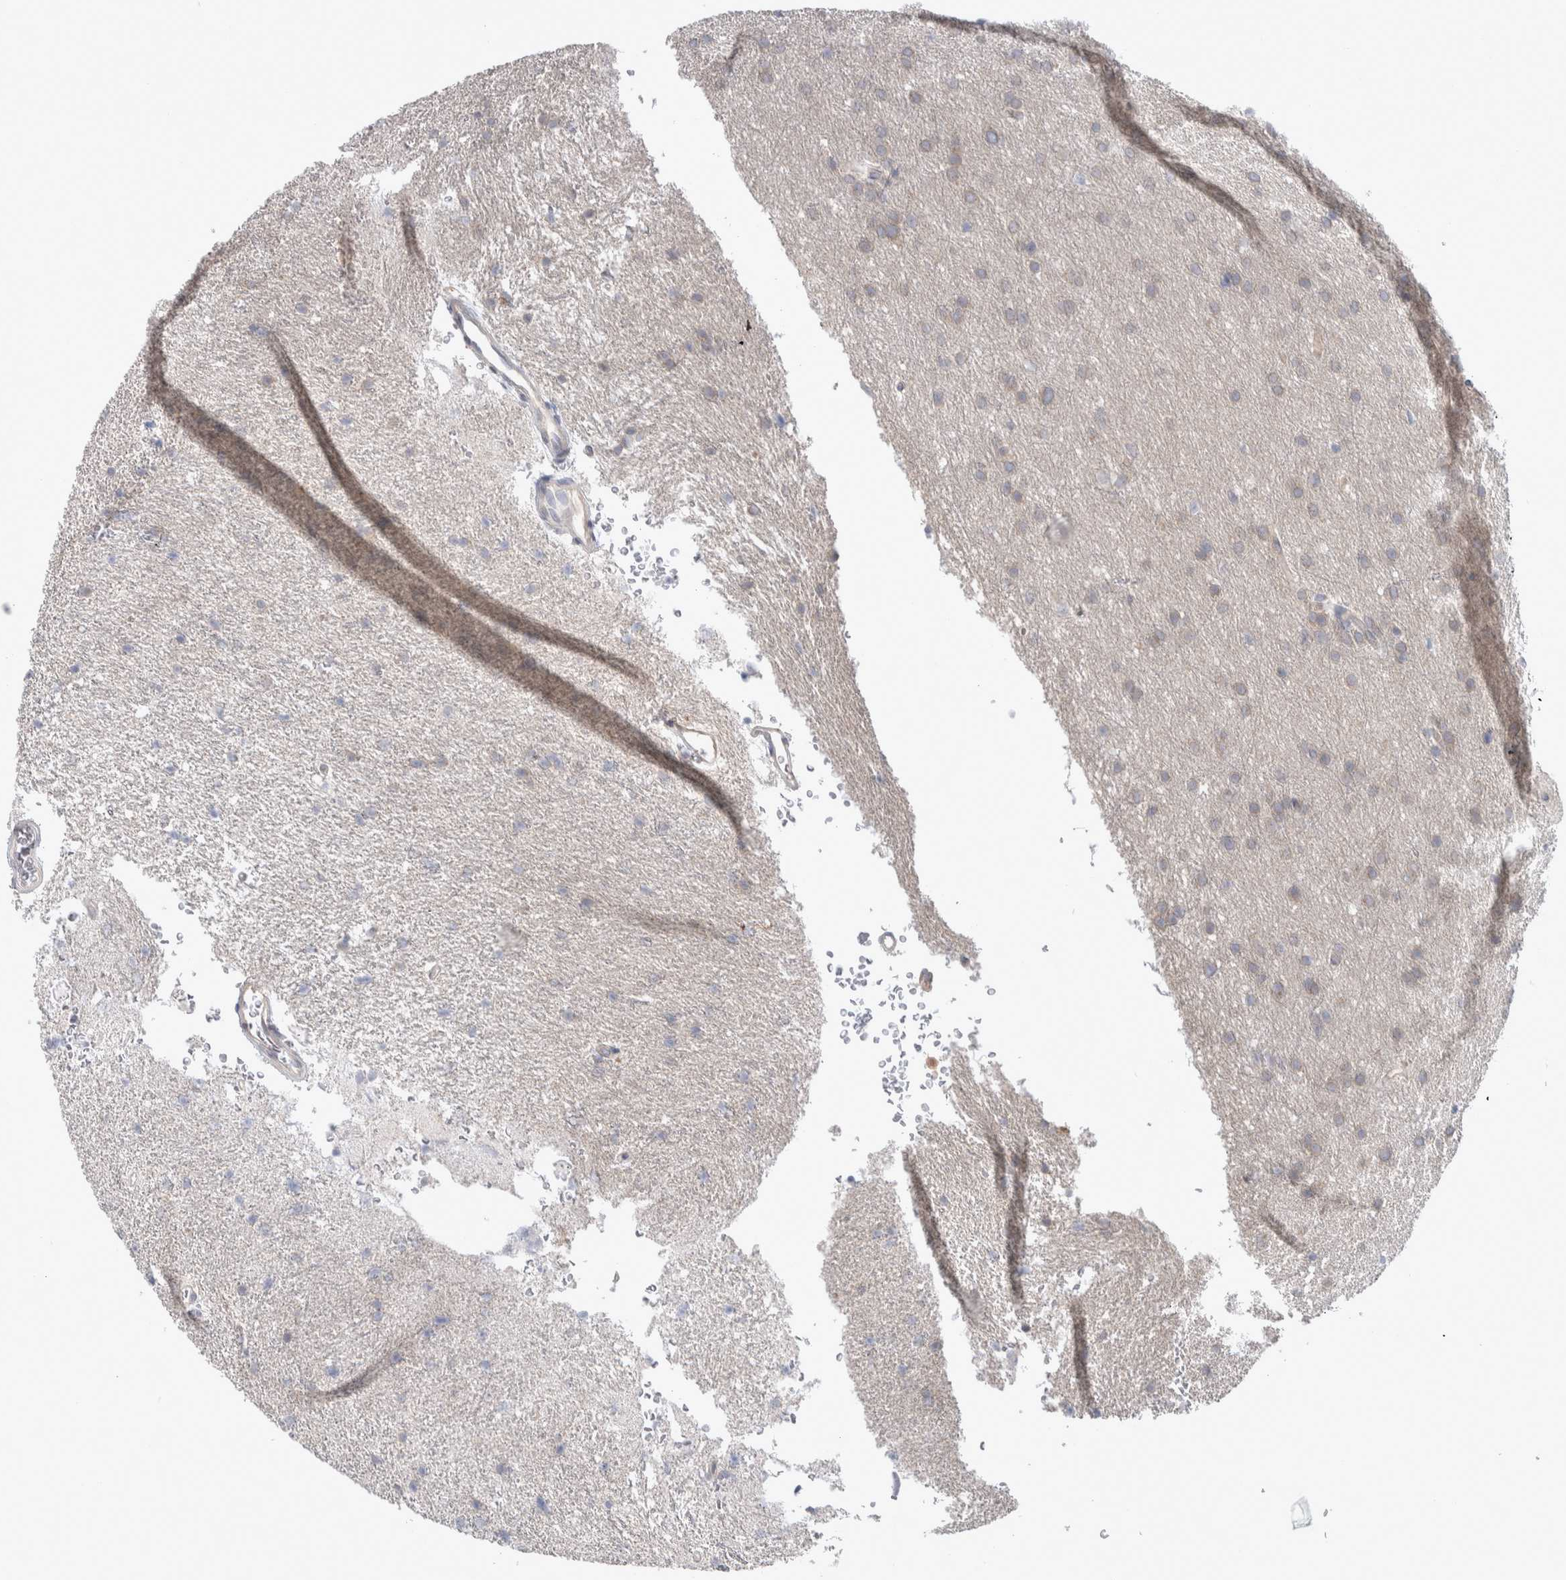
{"staining": {"intensity": "negative", "quantity": "none", "location": "none"}, "tissue": "glioma", "cell_type": "Tumor cells", "image_type": "cancer", "snomed": [{"axis": "morphology", "description": "Glioma, malignant, Low grade"}, {"axis": "topography", "description": "Brain"}], "caption": "Glioma stained for a protein using immunohistochemistry shows no expression tumor cells.", "gene": "HTATIP2", "patient": {"sex": "female", "age": 37}}